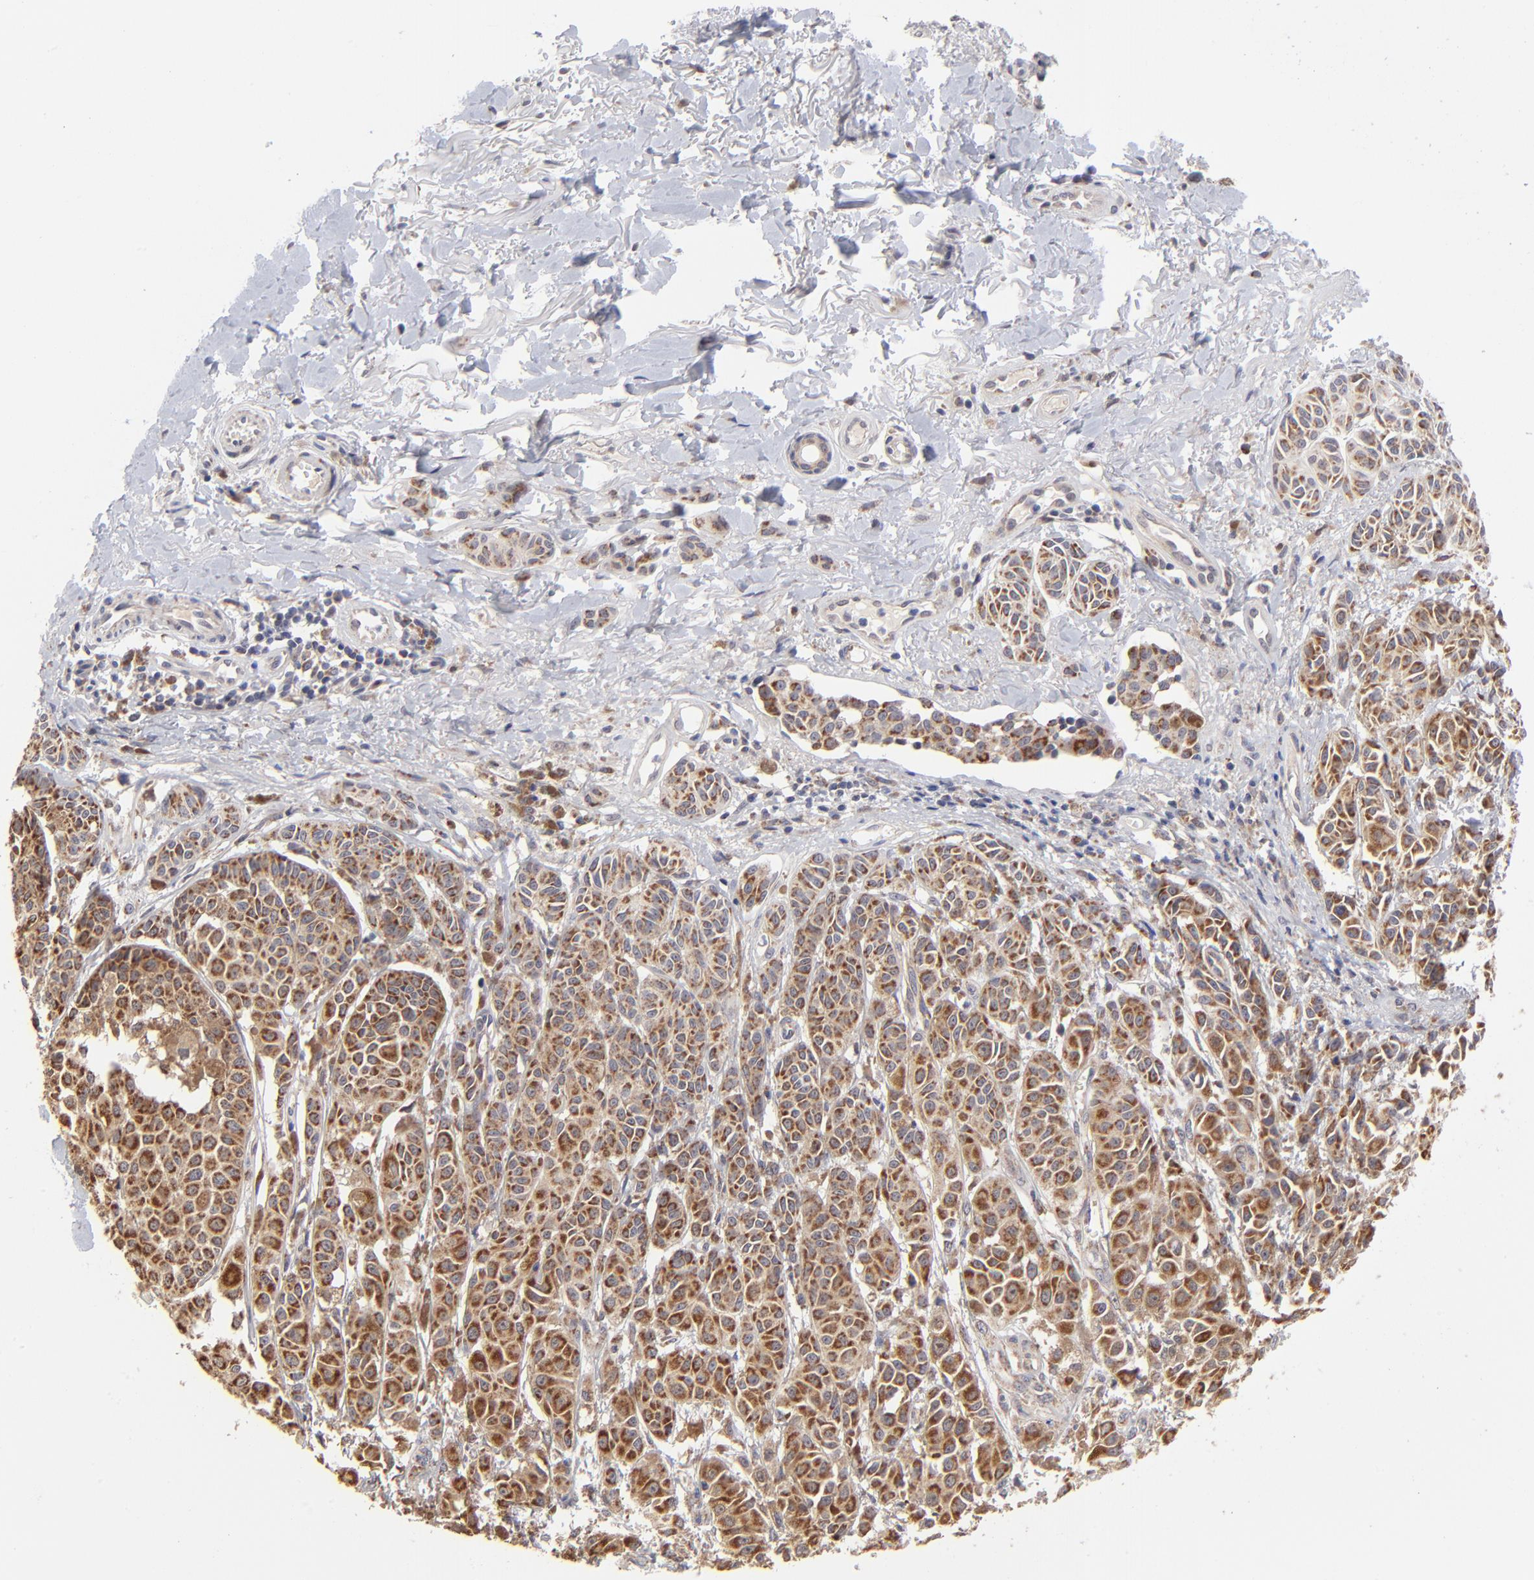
{"staining": {"intensity": "moderate", "quantity": ">75%", "location": "cytoplasmic/membranous"}, "tissue": "melanoma", "cell_type": "Tumor cells", "image_type": "cancer", "snomed": [{"axis": "morphology", "description": "Malignant melanoma, NOS"}, {"axis": "topography", "description": "Skin"}], "caption": "Immunohistochemical staining of human melanoma shows medium levels of moderate cytoplasmic/membranous positivity in about >75% of tumor cells. (DAB (3,3'-diaminobenzidine) IHC, brown staining for protein, blue staining for nuclei).", "gene": "FBXL12", "patient": {"sex": "male", "age": 76}}